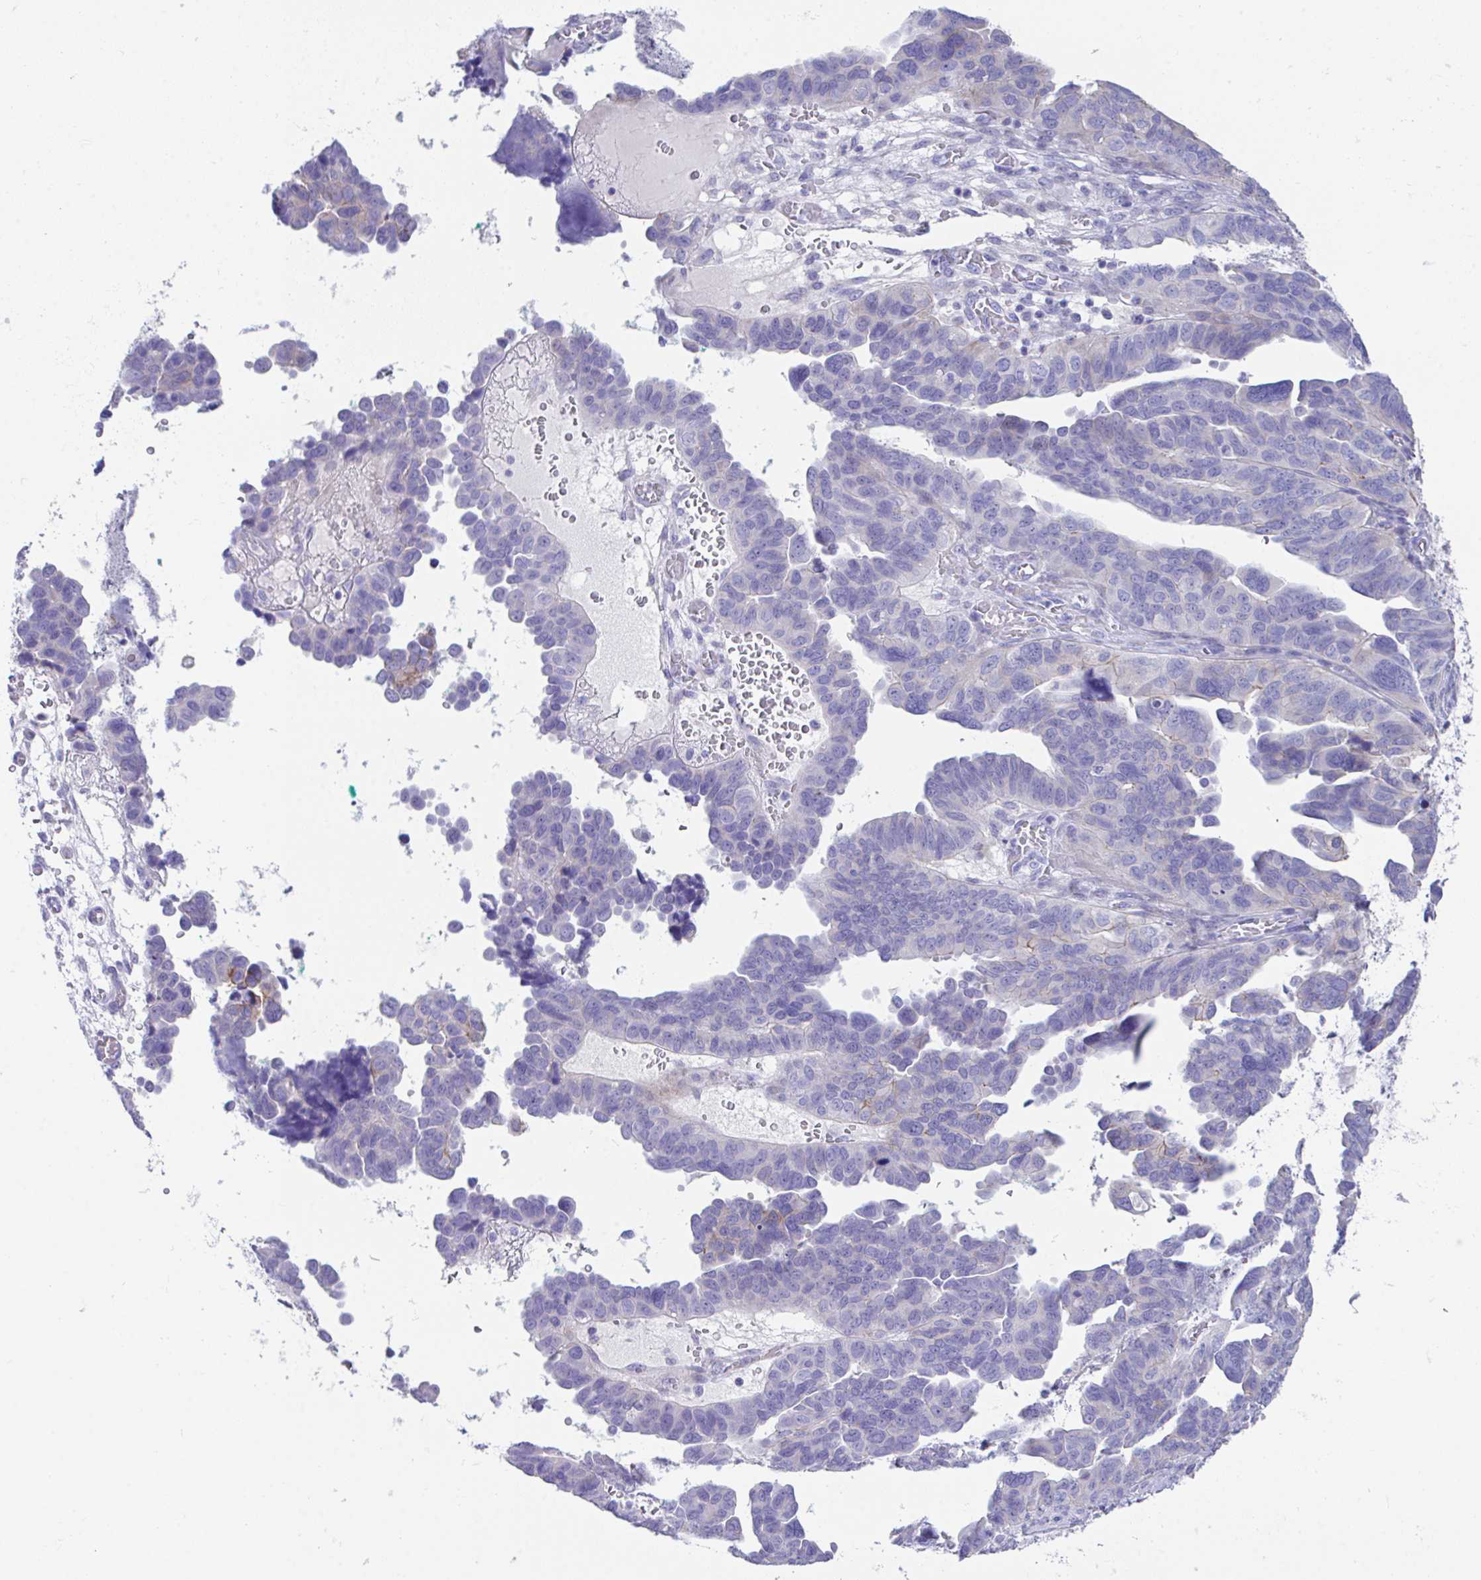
{"staining": {"intensity": "moderate", "quantity": "<25%", "location": "cytoplasmic/membranous"}, "tissue": "ovarian cancer", "cell_type": "Tumor cells", "image_type": "cancer", "snomed": [{"axis": "morphology", "description": "Cystadenocarcinoma, serous, NOS"}, {"axis": "topography", "description": "Ovary"}], "caption": "A brown stain shows moderate cytoplasmic/membranous positivity of a protein in ovarian serous cystadenocarcinoma tumor cells. (Brightfield microscopy of DAB IHC at high magnification).", "gene": "SLC16A6", "patient": {"sex": "female", "age": 64}}